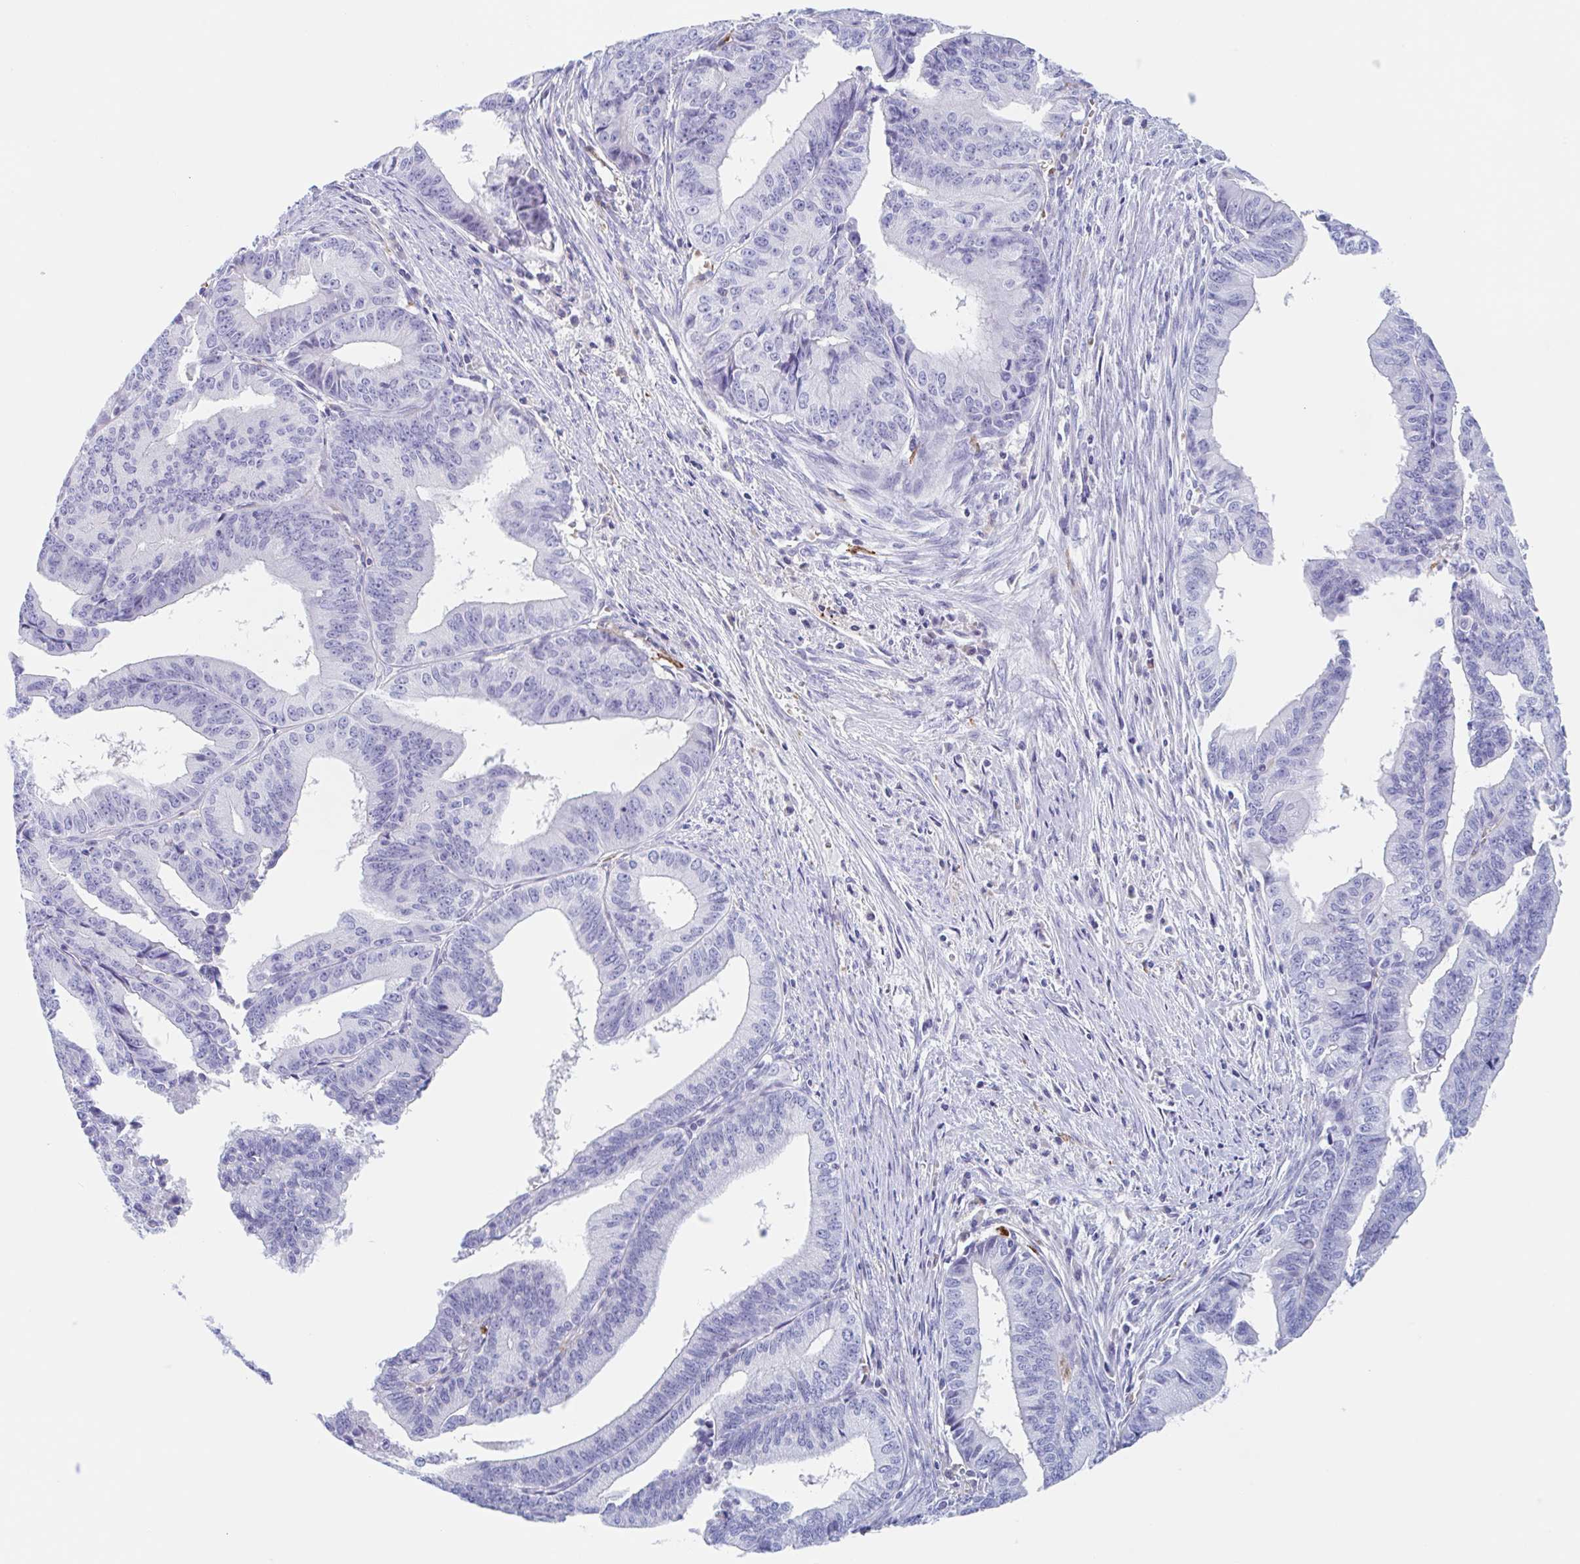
{"staining": {"intensity": "negative", "quantity": "none", "location": "none"}, "tissue": "endometrial cancer", "cell_type": "Tumor cells", "image_type": "cancer", "snomed": [{"axis": "morphology", "description": "Adenocarcinoma, NOS"}, {"axis": "topography", "description": "Endometrium"}], "caption": "IHC of adenocarcinoma (endometrial) displays no staining in tumor cells.", "gene": "ANKRD9", "patient": {"sex": "female", "age": 65}}